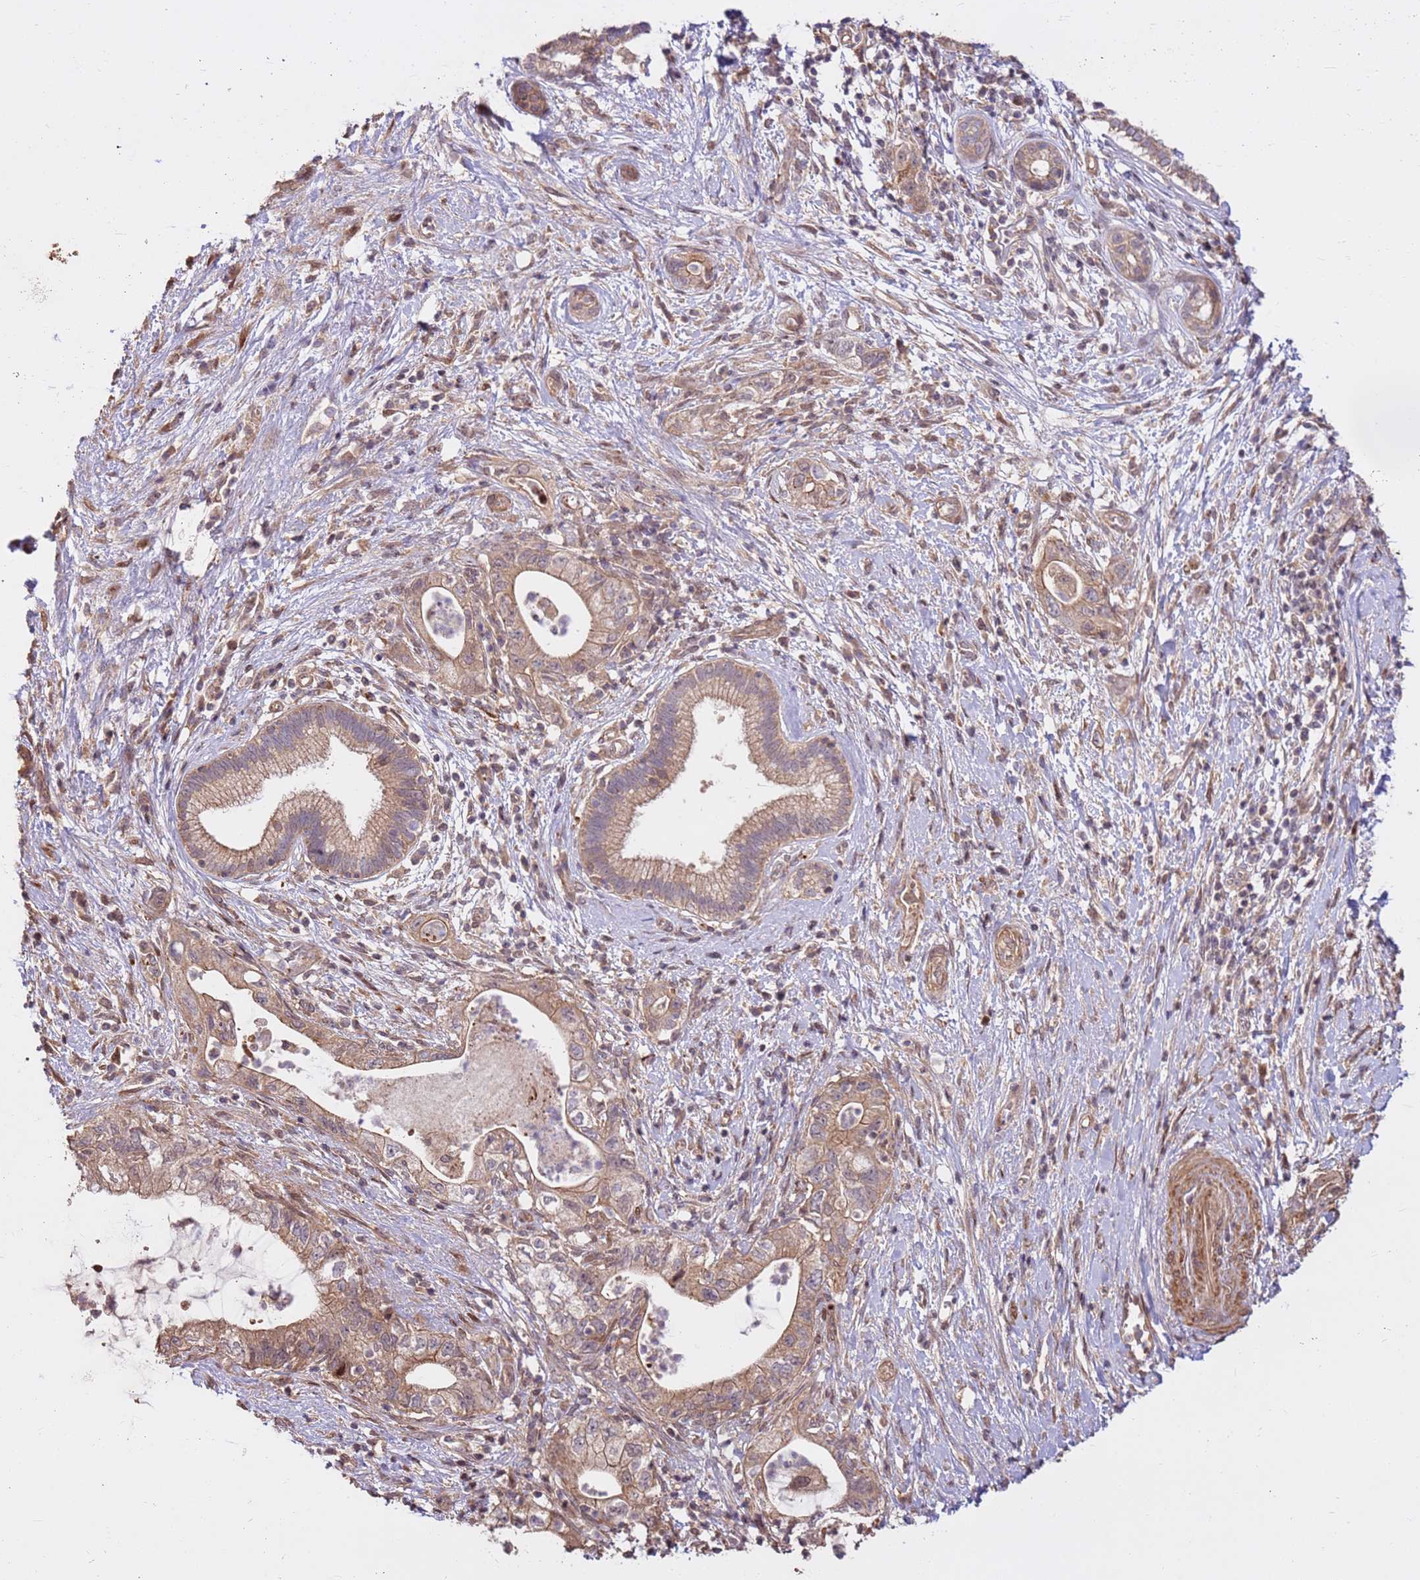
{"staining": {"intensity": "weak", "quantity": ">75%", "location": "cytoplasmic/membranous"}, "tissue": "pancreatic cancer", "cell_type": "Tumor cells", "image_type": "cancer", "snomed": [{"axis": "morphology", "description": "Adenocarcinoma, NOS"}, {"axis": "topography", "description": "Pancreas"}], "caption": "Pancreatic cancer stained with immunohistochemistry (IHC) reveals weak cytoplasmic/membranous expression in approximately >75% of tumor cells.", "gene": "CCDC112", "patient": {"sex": "female", "age": 73}}